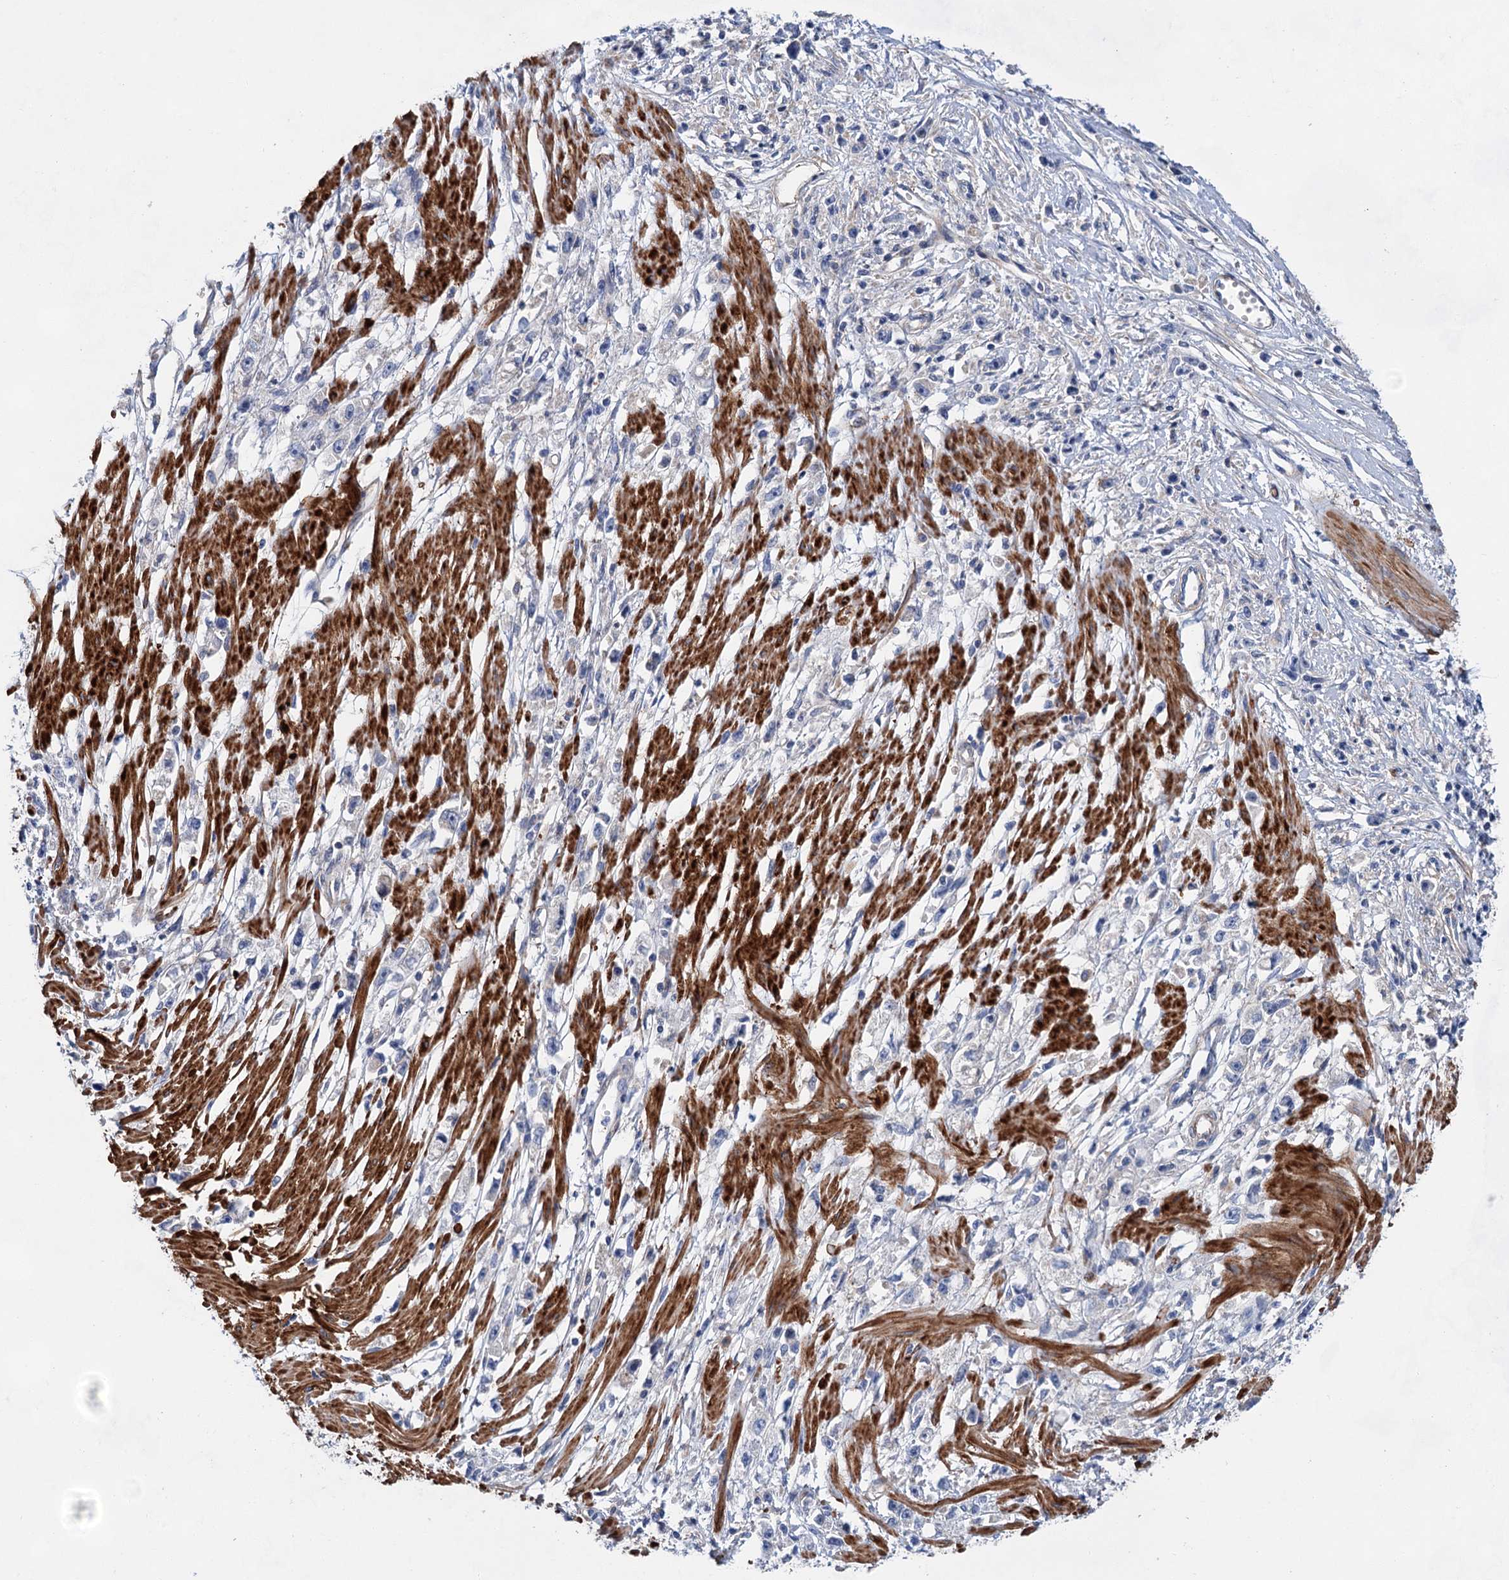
{"staining": {"intensity": "negative", "quantity": "none", "location": "none"}, "tissue": "stomach cancer", "cell_type": "Tumor cells", "image_type": "cancer", "snomed": [{"axis": "morphology", "description": "Adenocarcinoma, NOS"}, {"axis": "topography", "description": "Stomach"}], "caption": "High magnification brightfield microscopy of stomach adenocarcinoma stained with DAB (3,3'-diaminobenzidine) (brown) and counterstained with hematoxylin (blue): tumor cells show no significant staining.", "gene": "GPR155", "patient": {"sex": "female", "age": 59}}